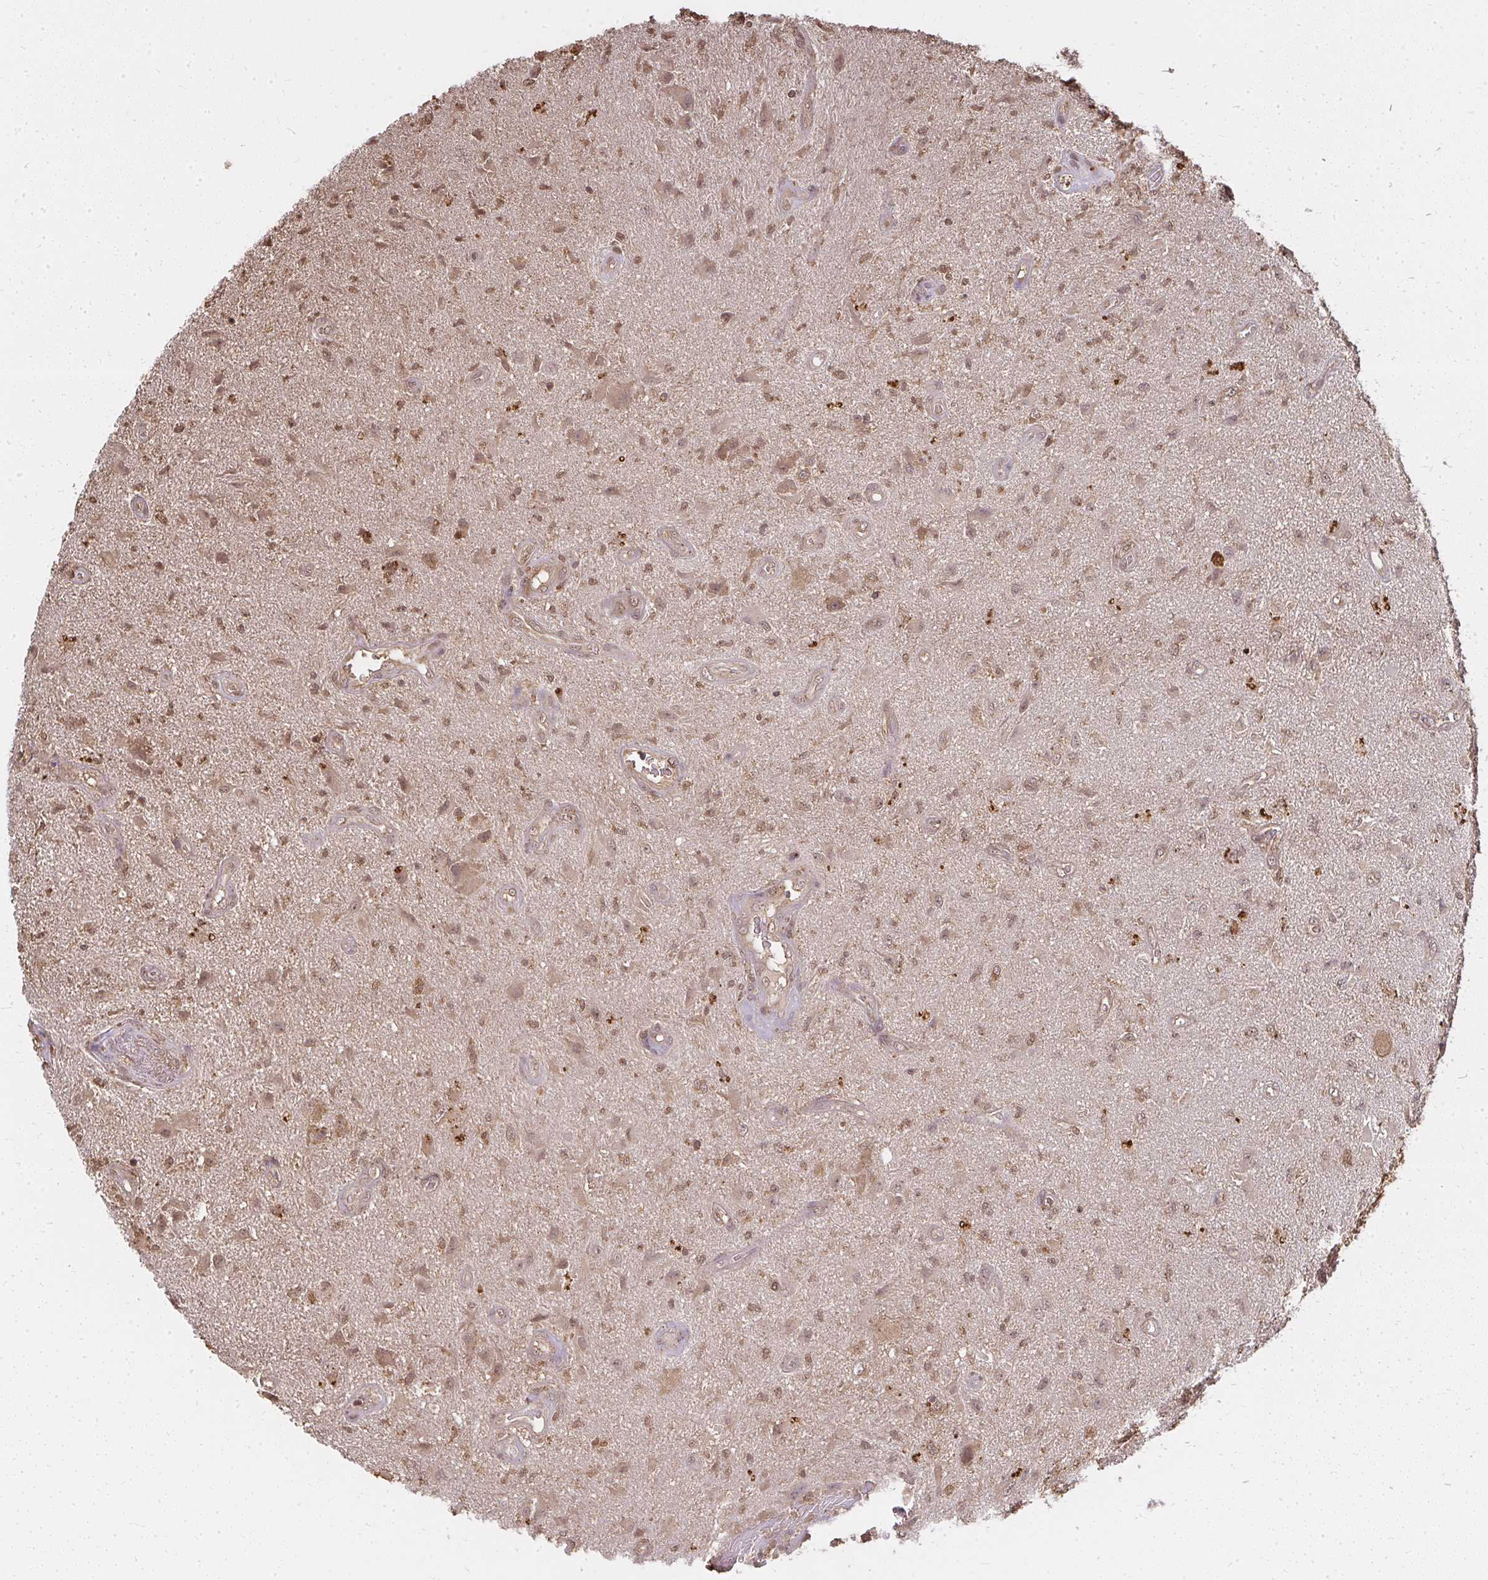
{"staining": {"intensity": "moderate", "quantity": "25%-75%", "location": "nuclear"}, "tissue": "glioma", "cell_type": "Tumor cells", "image_type": "cancer", "snomed": [{"axis": "morphology", "description": "Glioma, malignant, High grade"}, {"axis": "topography", "description": "Brain"}], "caption": "A medium amount of moderate nuclear positivity is seen in about 25%-75% of tumor cells in glioma tissue.", "gene": "LARS2", "patient": {"sex": "male", "age": 67}}